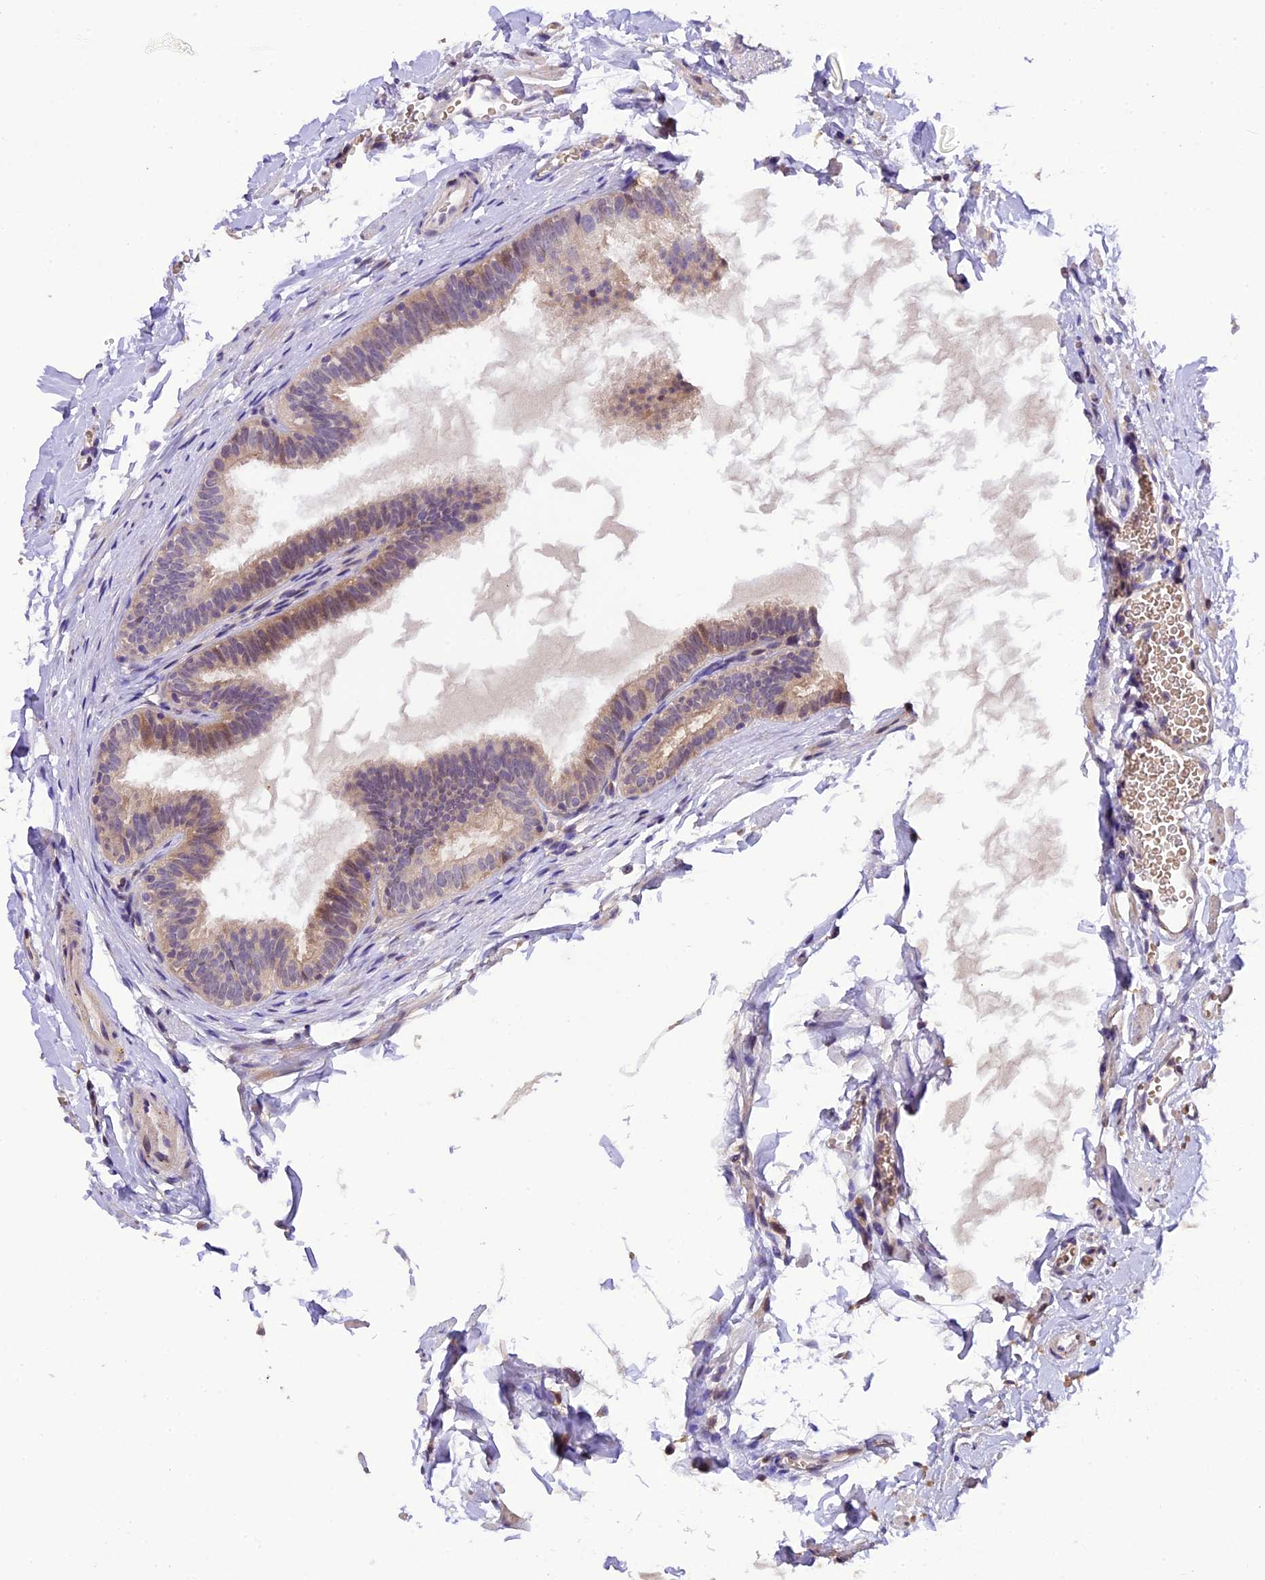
{"staining": {"intensity": "weak", "quantity": "<25%", "location": "cytoplasmic/membranous"}, "tissue": "fallopian tube", "cell_type": "Glandular cells", "image_type": "normal", "snomed": [{"axis": "morphology", "description": "Normal tissue, NOS"}, {"axis": "topography", "description": "Fallopian tube"}], "caption": "Glandular cells show no significant positivity in normal fallopian tube. (DAB IHC, high magnification).", "gene": "DGKH", "patient": {"sex": "female", "age": 35}}